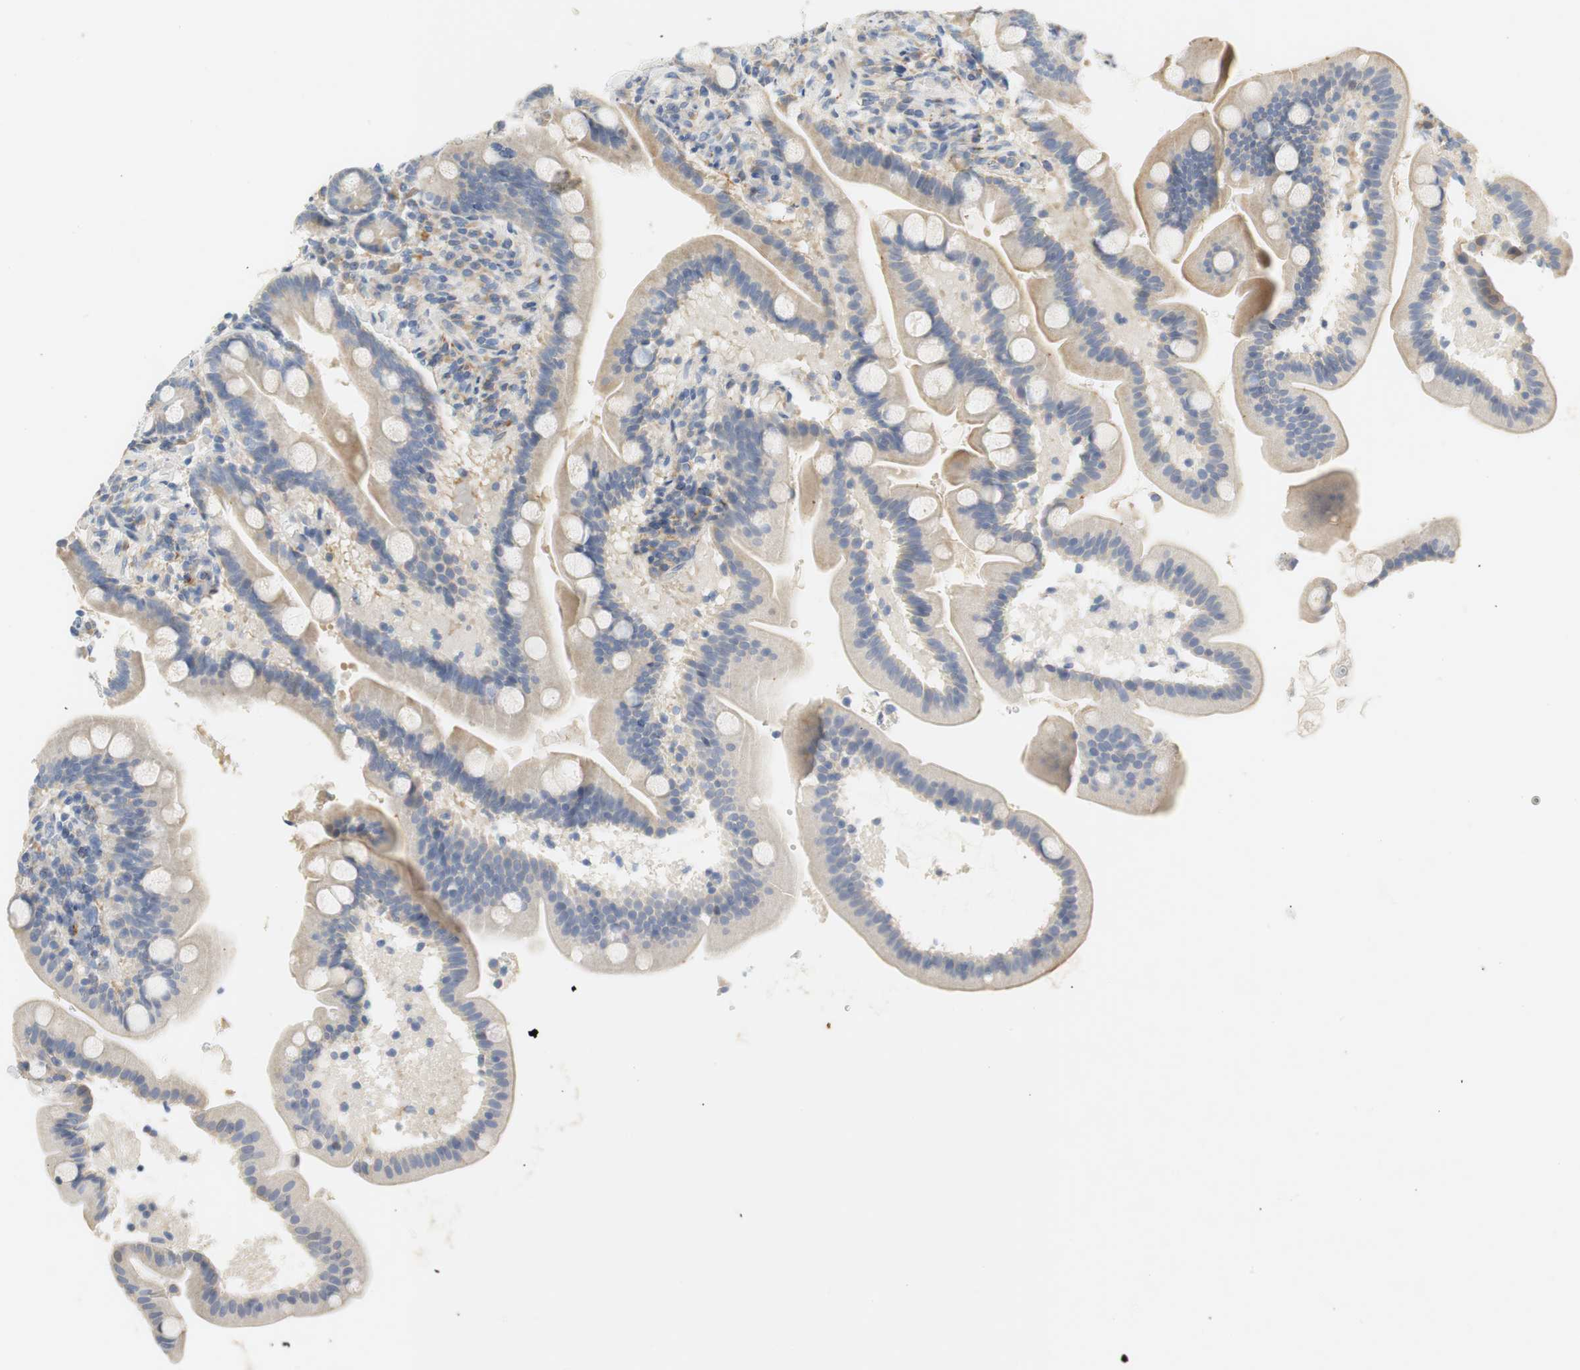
{"staining": {"intensity": "weak", "quantity": "<25%", "location": "cytoplasmic/membranous"}, "tissue": "duodenum", "cell_type": "Glandular cells", "image_type": "normal", "snomed": [{"axis": "morphology", "description": "Normal tissue, NOS"}, {"axis": "topography", "description": "Duodenum"}], "caption": "IHC photomicrograph of normal duodenum: human duodenum stained with DAB (3,3'-diaminobenzidine) reveals no significant protein staining in glandular cells. (DAB (3,3'-diaminobenzidine) immunohistochemistry (IHC), high magnification).", "gene": "CCM2L", "patient": {"sex": "male", "age": 54}}